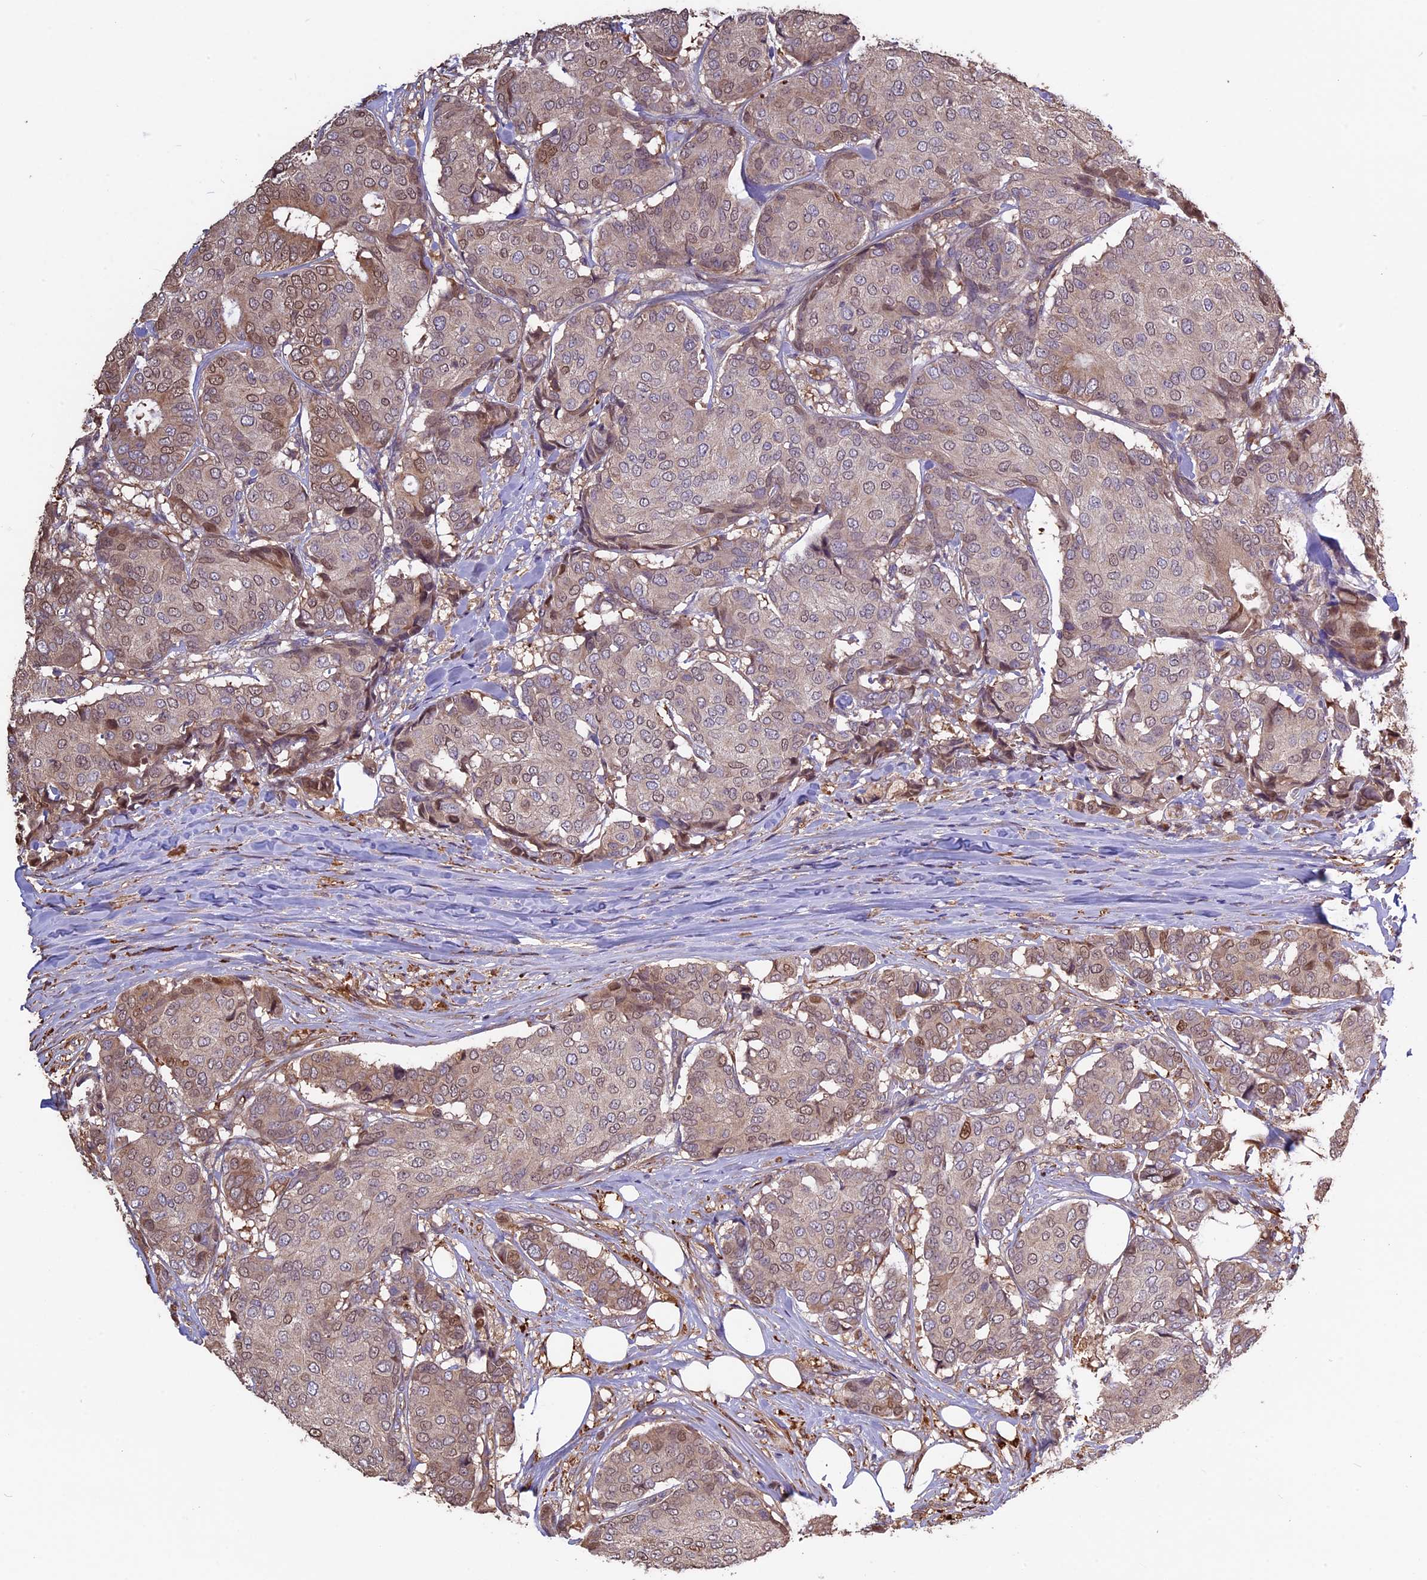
{"staining": {"intensity": "weak", "quantity": ">75%", "location": "cytoplasmic/membranous,nuclear"}, "tissue": "breast cancer", "cell_type": "Tumor cells", "image_type": "cancer", "snomed": [{"axis": "morphology", "description": "Duct carcinoma"}, {"axis": "topography", "description": "Breast"}], "caption": "Protein expression analysis of infiltrating ductal carcinoma (breast) shows weak cytoplasmic/membranous and nuclear positivity in about >75% of tumor cells. (Brightfield microscopy of DAB IHC at high magnification).", "gene": "VWA3A", "patient": {"sex": "female", "age": 75}}